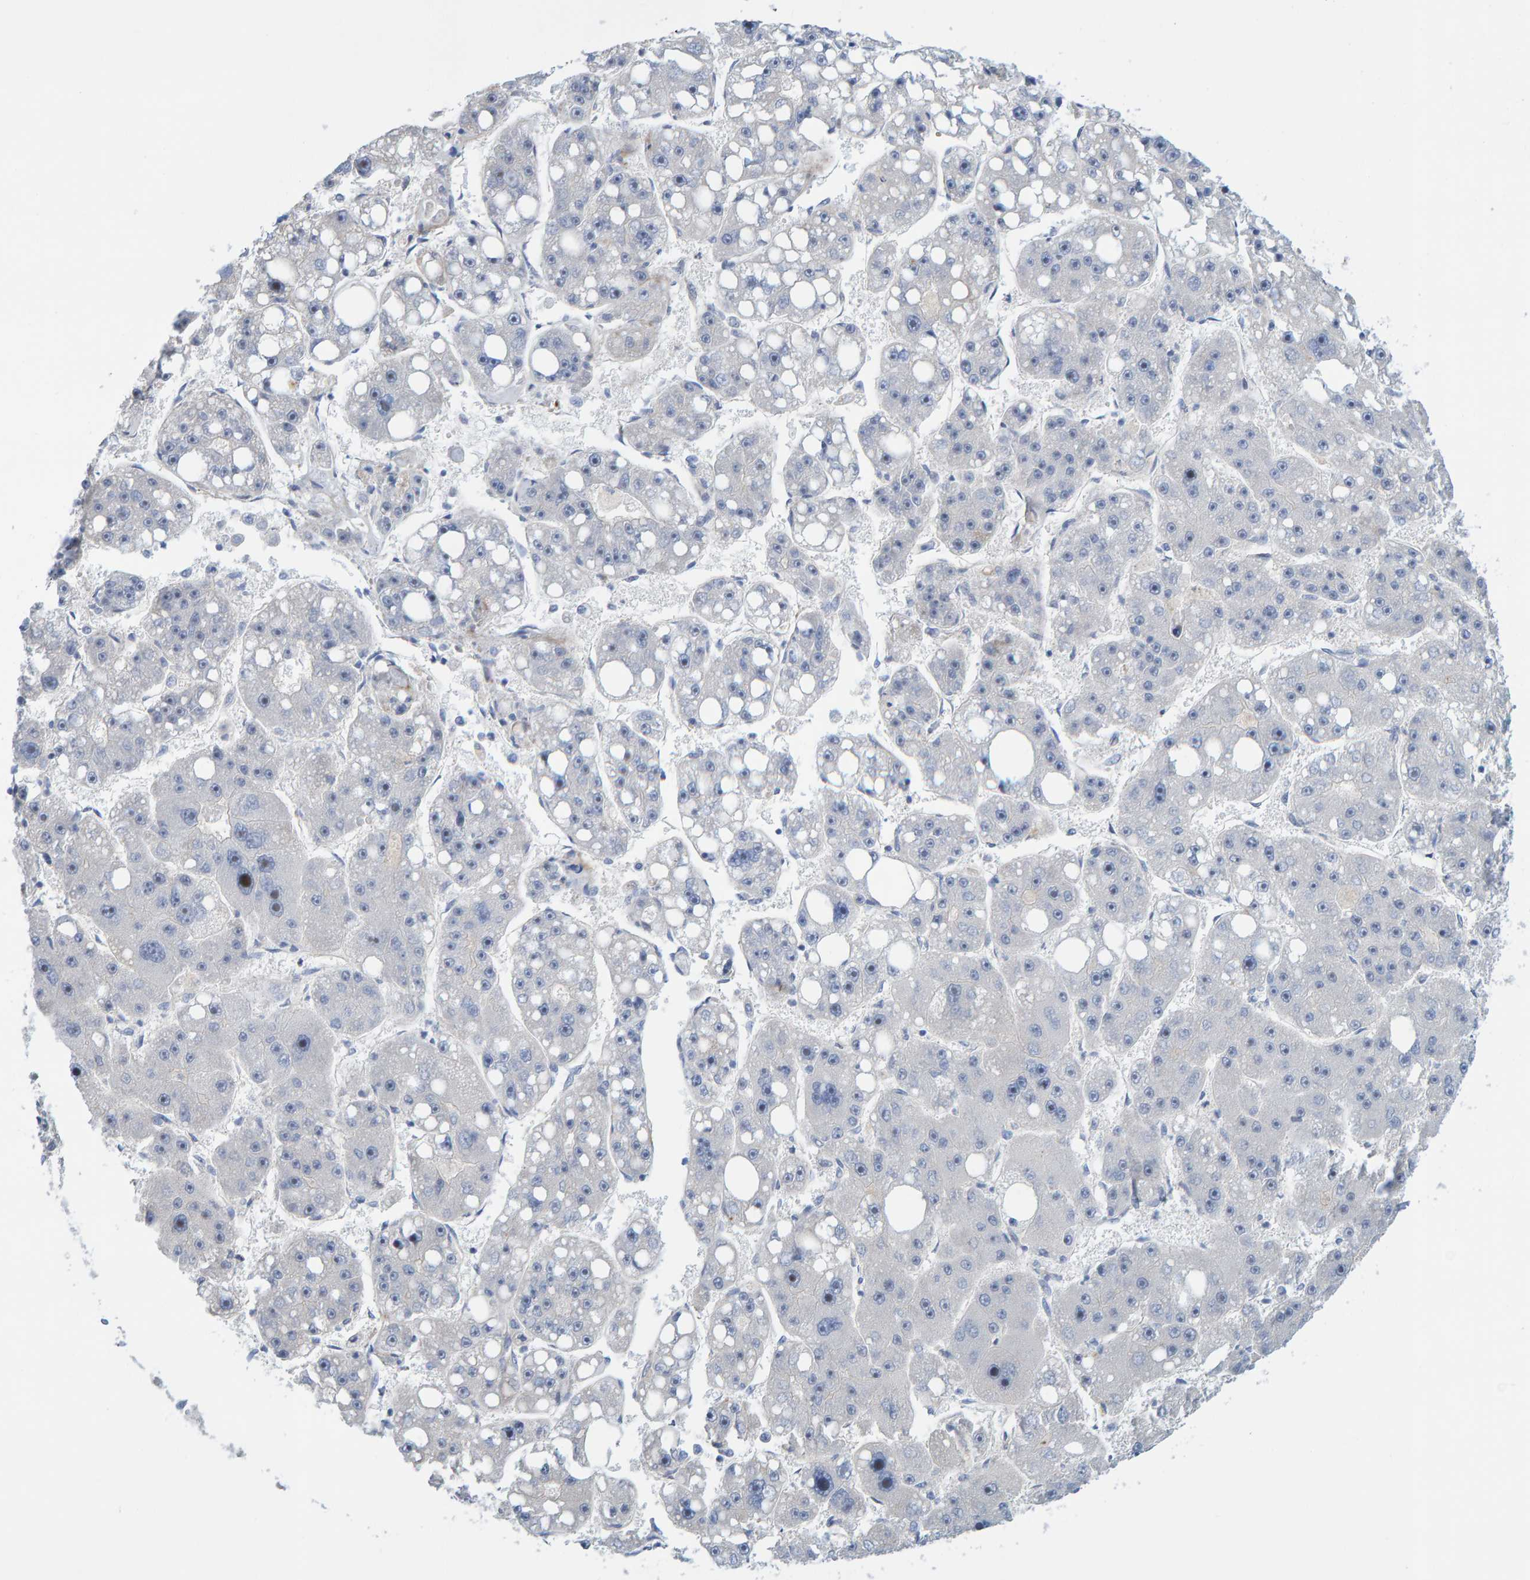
{"staining": {"intensity": "negative", "quantity": "none", "location": "none"}, "tissue": "liver cancer", "cell_type": "Tumor cells", "image_type": "cancer", "snomed": [{"axis": "morphology", "description": "Carcinoma, Hepatocellular, NOS"}, {"axis": "topography", "description": "Liver"}], "caption": "The IHC micrograph has no significant positivity in tumor cells of hepatocellular carcinoma (liver) tissue. (IHC, brightfield microscopy, high magnification).", "gene": "POLG2", "patient": {"sex": "female", "age": 61}}